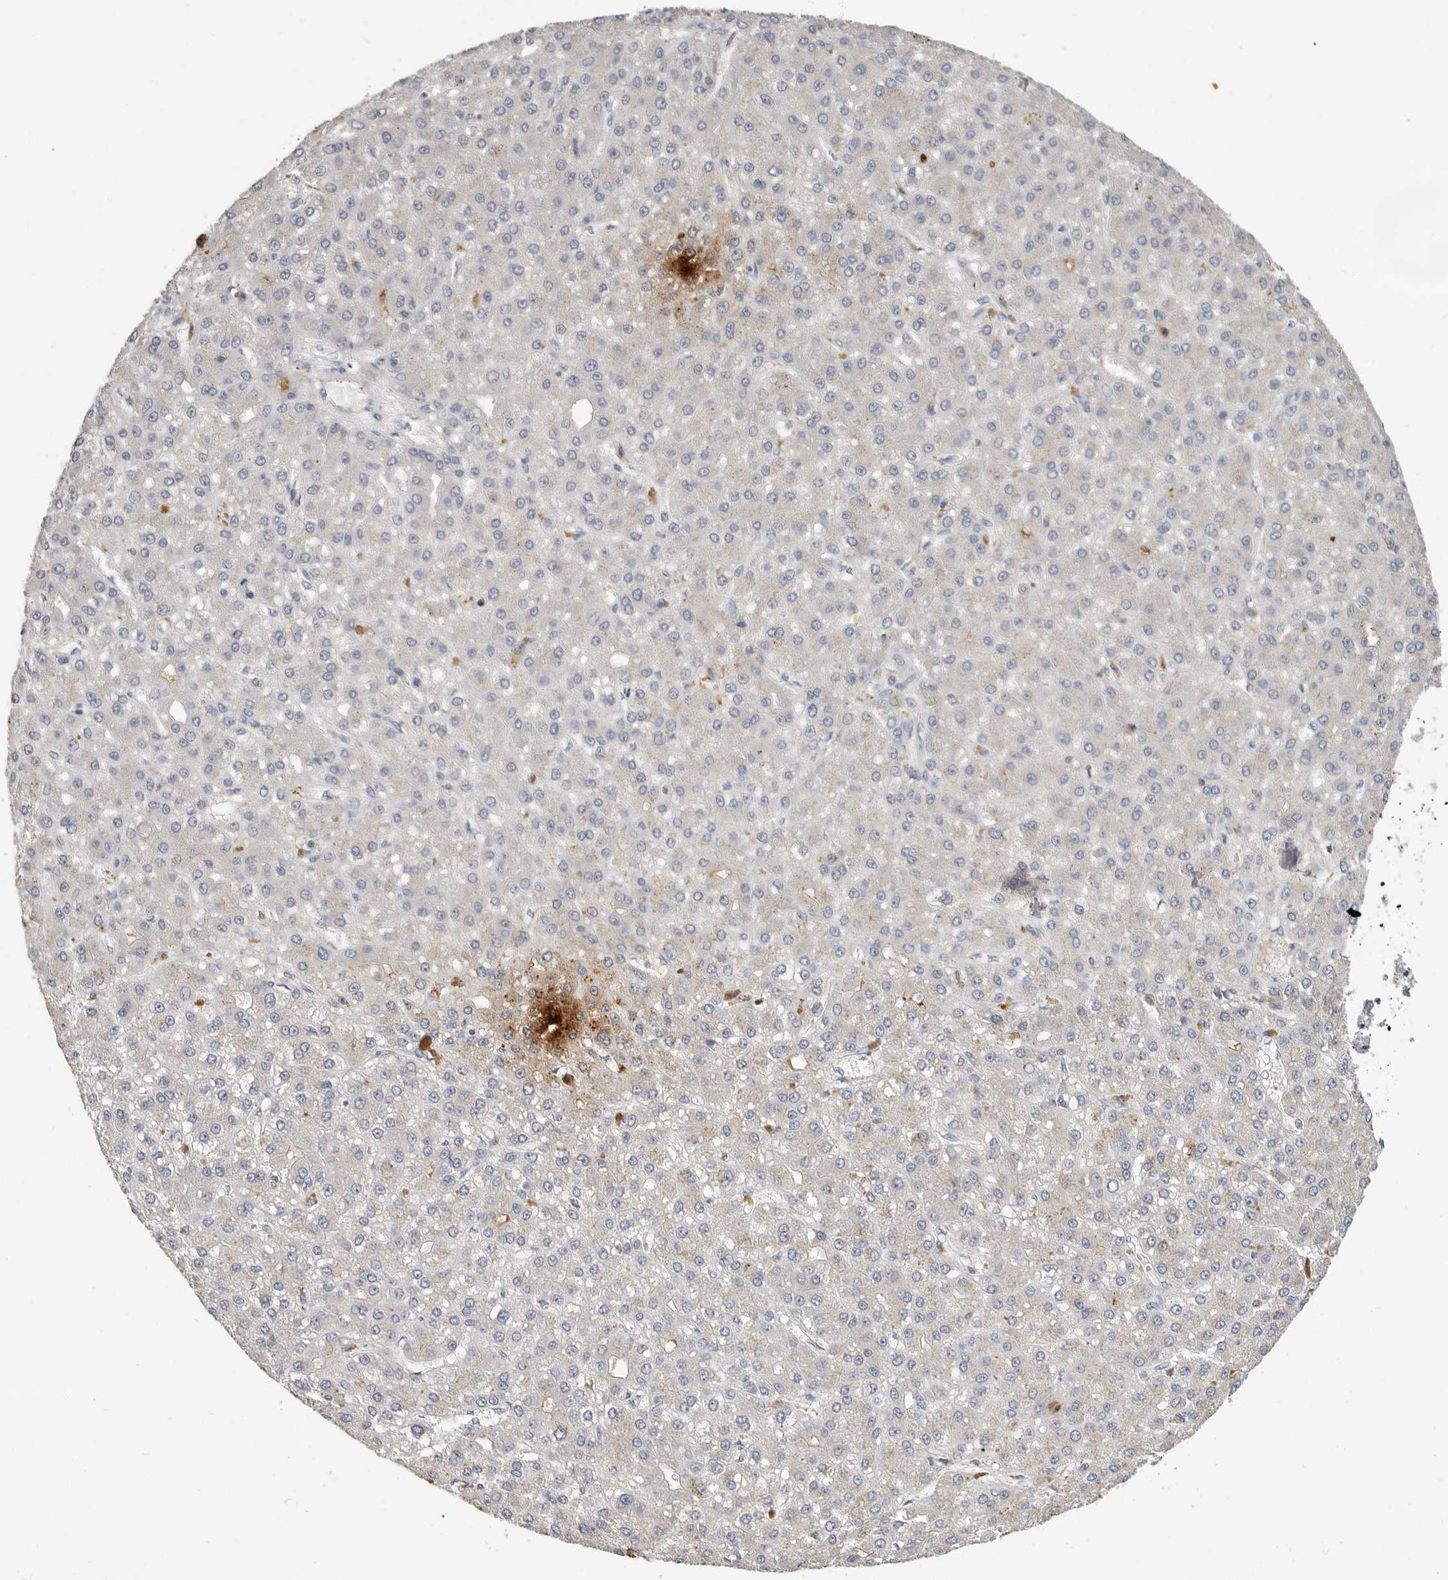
{"staining": {"intensity": "negative", "quantity": "none", "location": "none"}, "tissue": "liver cancer", "cell_type": "Tumor cells", "image_type": "cancer", "snomed": [{"axis": "morphology", "description": "Carcinoma, Hepatocellular, NOS"}, {"axis": "topography", "description": "Liver"}], "caption": "The micrograph reveals no staining of tumor cells in liver cancer.", "gene": "LTBR", "patient": {"sex": "male", "age": 67}}